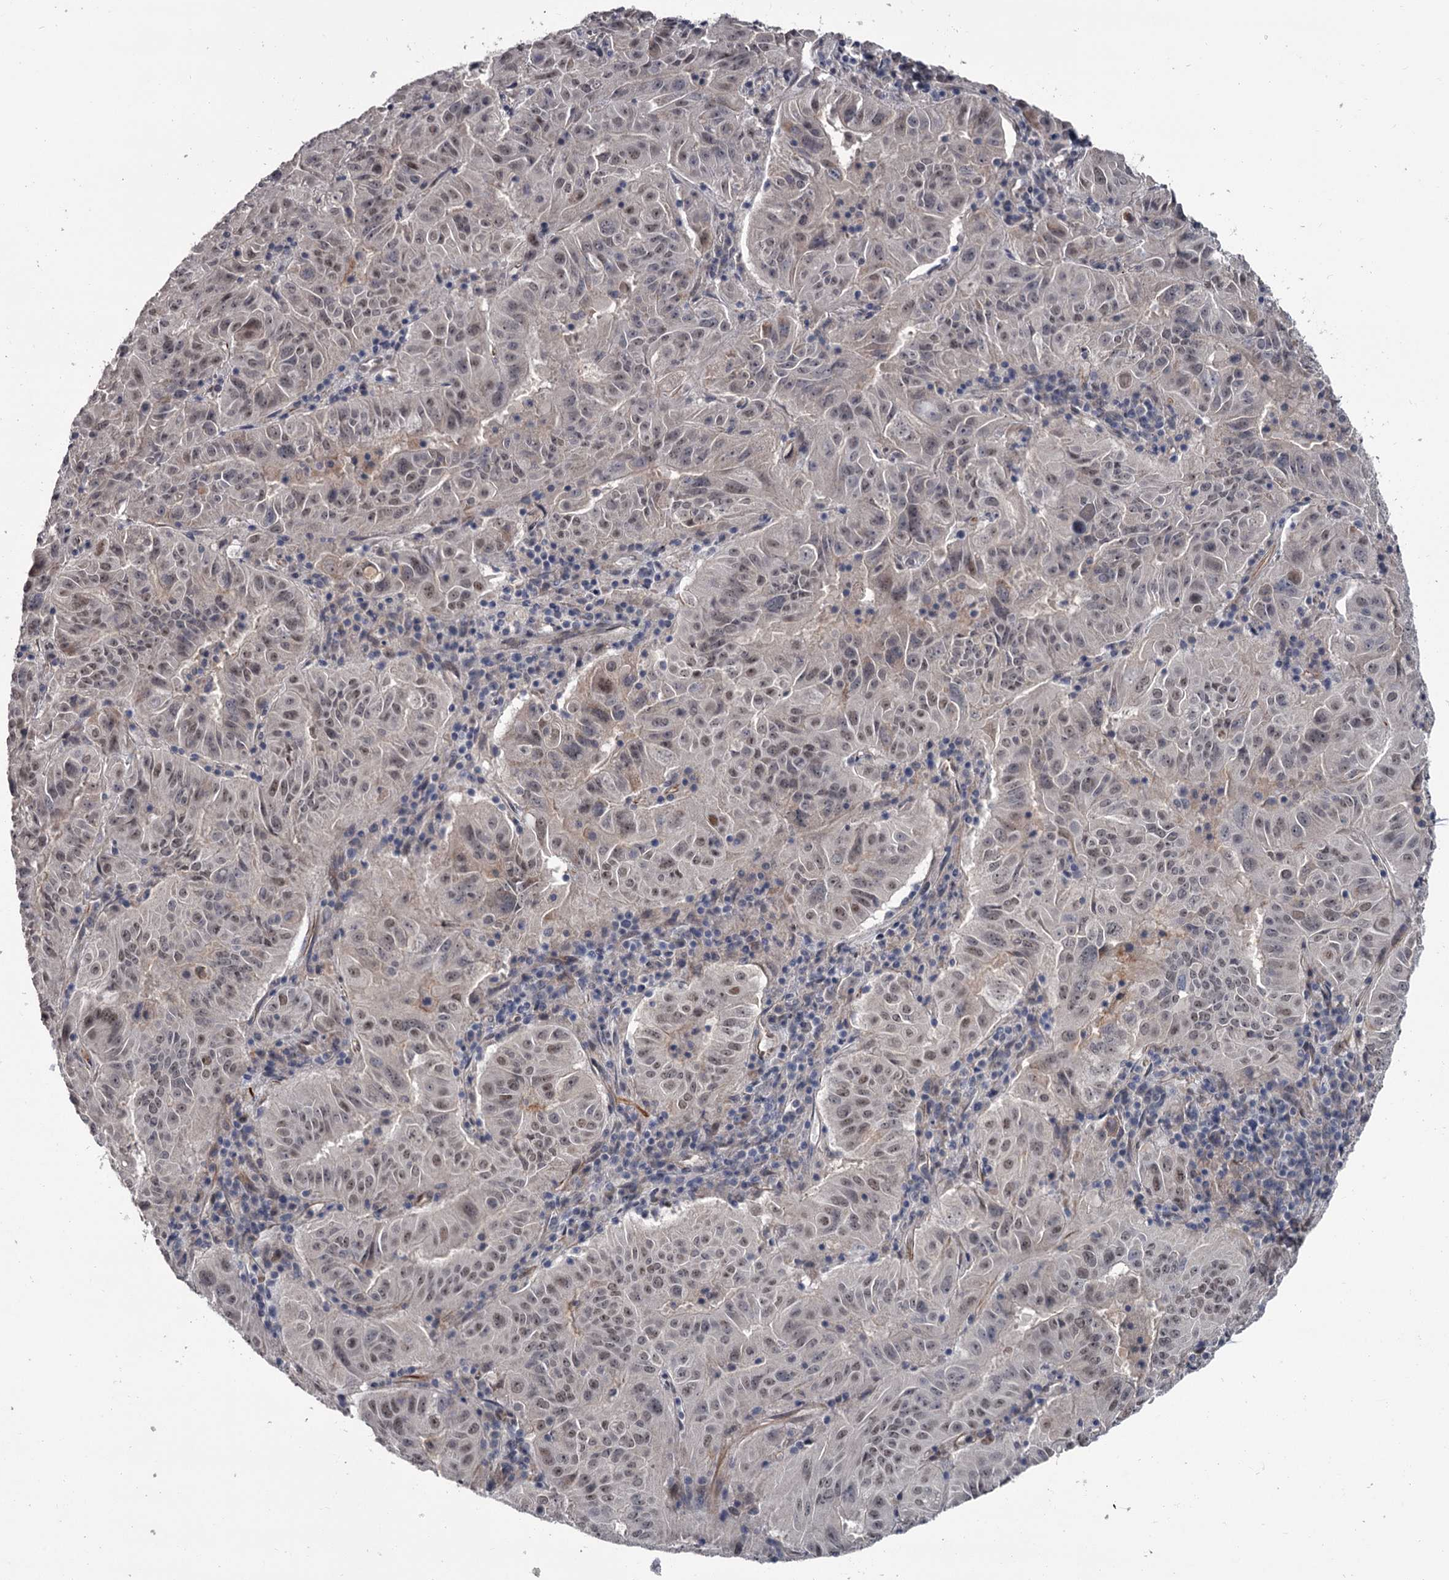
{"staining": {"intensity": "weak", "quantity": "25%-75%", "location": "nuclear"}, "tissue": "pancreatic cancer", "cell_type": "Tumor cells", "image_type": "cancer", "snomed": [{"axis": "morphology", "description": "Adenocarcinoma, NOS"}, {"axis": "topography", "description": "Pancreas"}], "caption": "Adenocarcinoma (pancreatic) was stained to show a protein in brown. There is low levels of weak nuclear positivity in about 25%-75% of tumor cells.", "gene": "PRPF40B", "patient": {"sex": "male", "age": 63}}